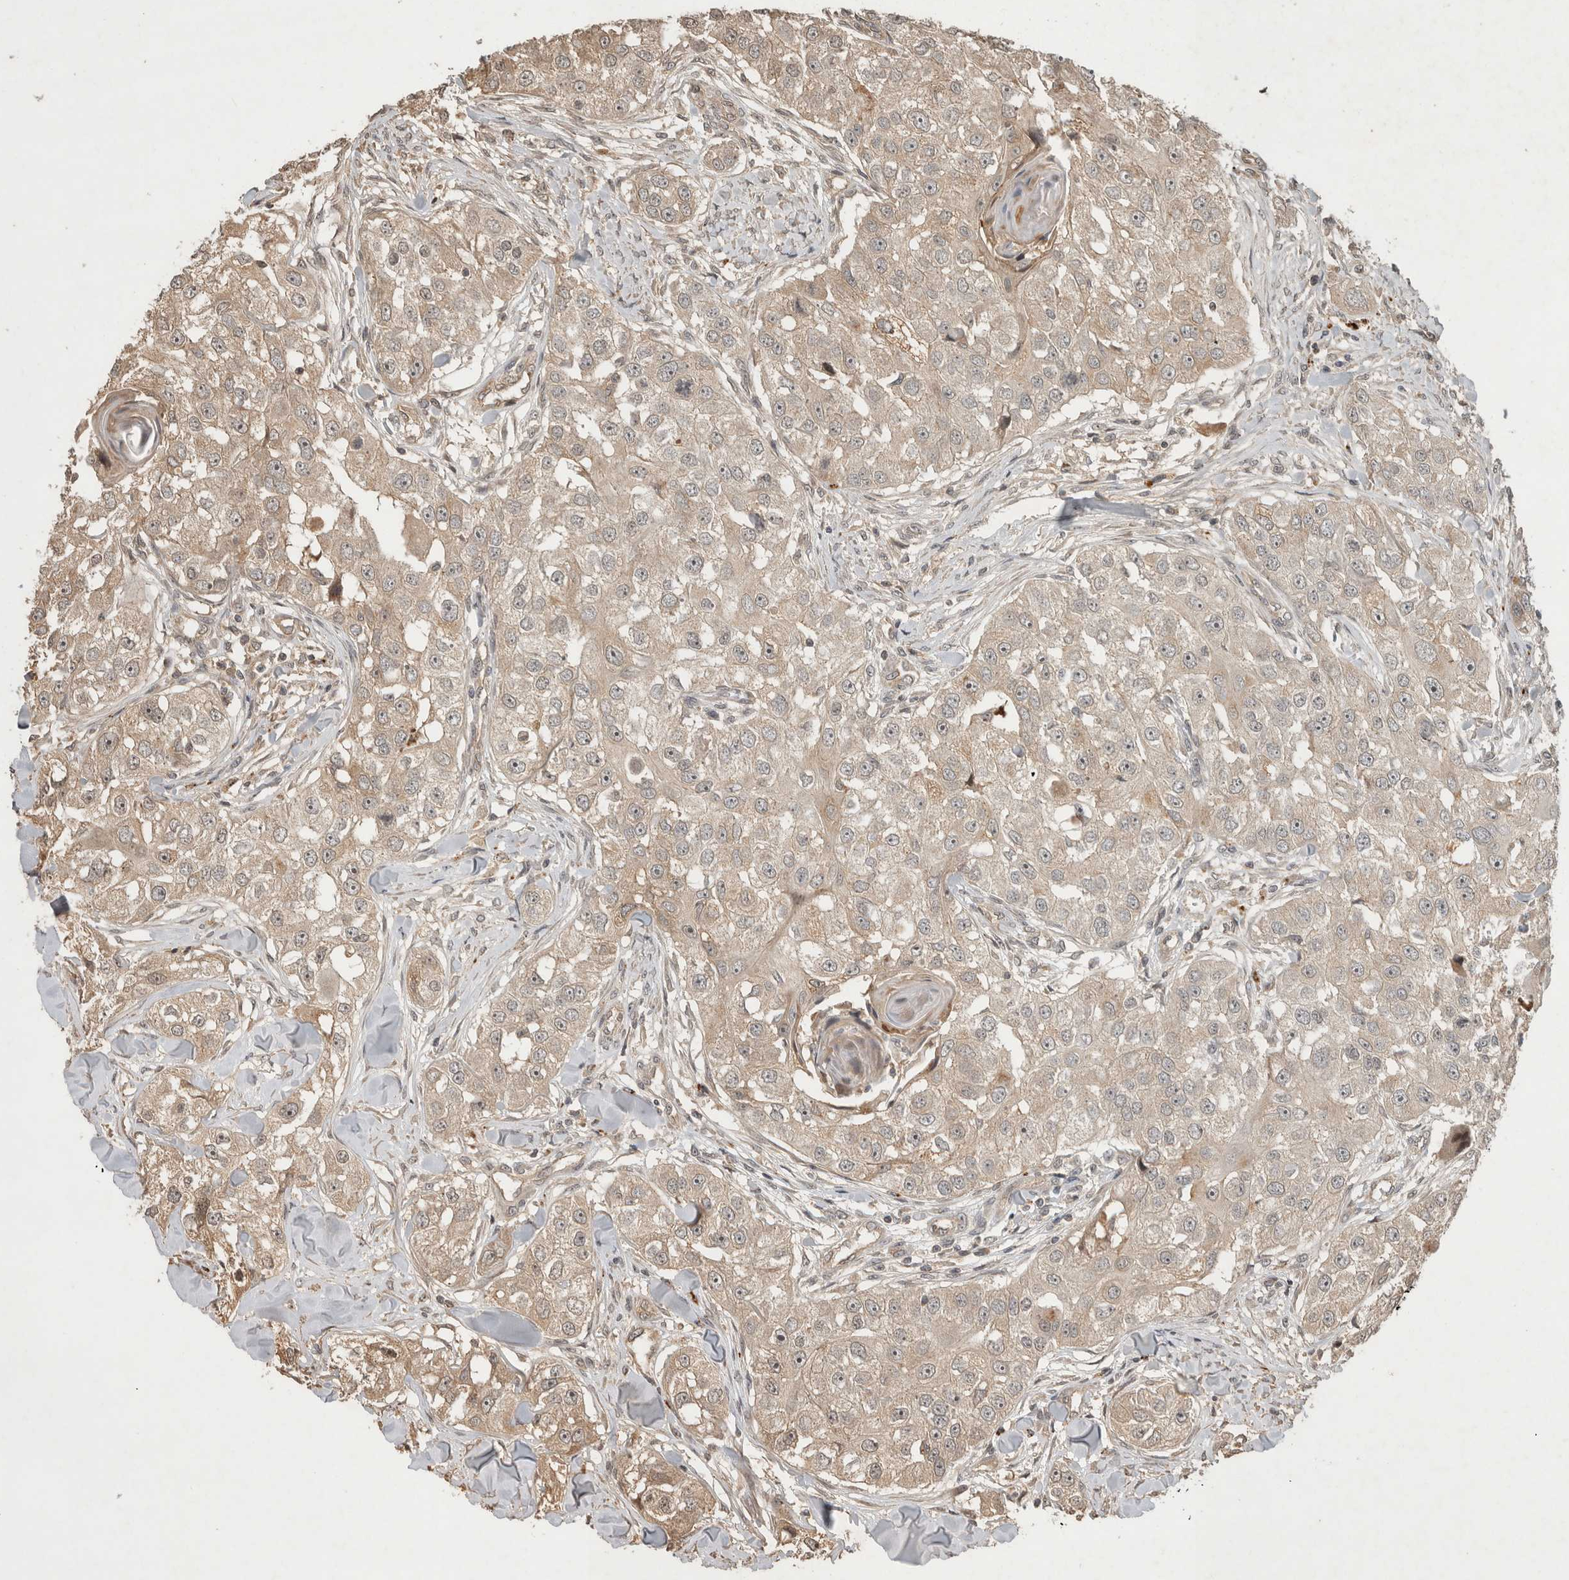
{"staining": {"intensity": "weak", "quantity": ">75%", "location": "cytoplasmic/membranous"}, "tissue": "head and neck cancer", "cell_type": "Tumor cells", "image_type": "cancer", "snomed": [{"axis": "morphology", "description": "Normal tissue, NOS"}, {"axis": "morphology", "description": "Squamous cell carcinoma, NOS"}, {"axis": "topography", "description": "Skeletal muscle"}, {"axis": "topography", "description": "Head-Neck"}], "caption": "About >75% of tumor cells in human head and neck cancer (squamous cell carcinoma) reveal weak cytoplasmic/membranous protein positivity as visualized by brown immunohistochemical staining.", "gene": "PITPNC1", "patient": {"sex": "male", "age": 51}}